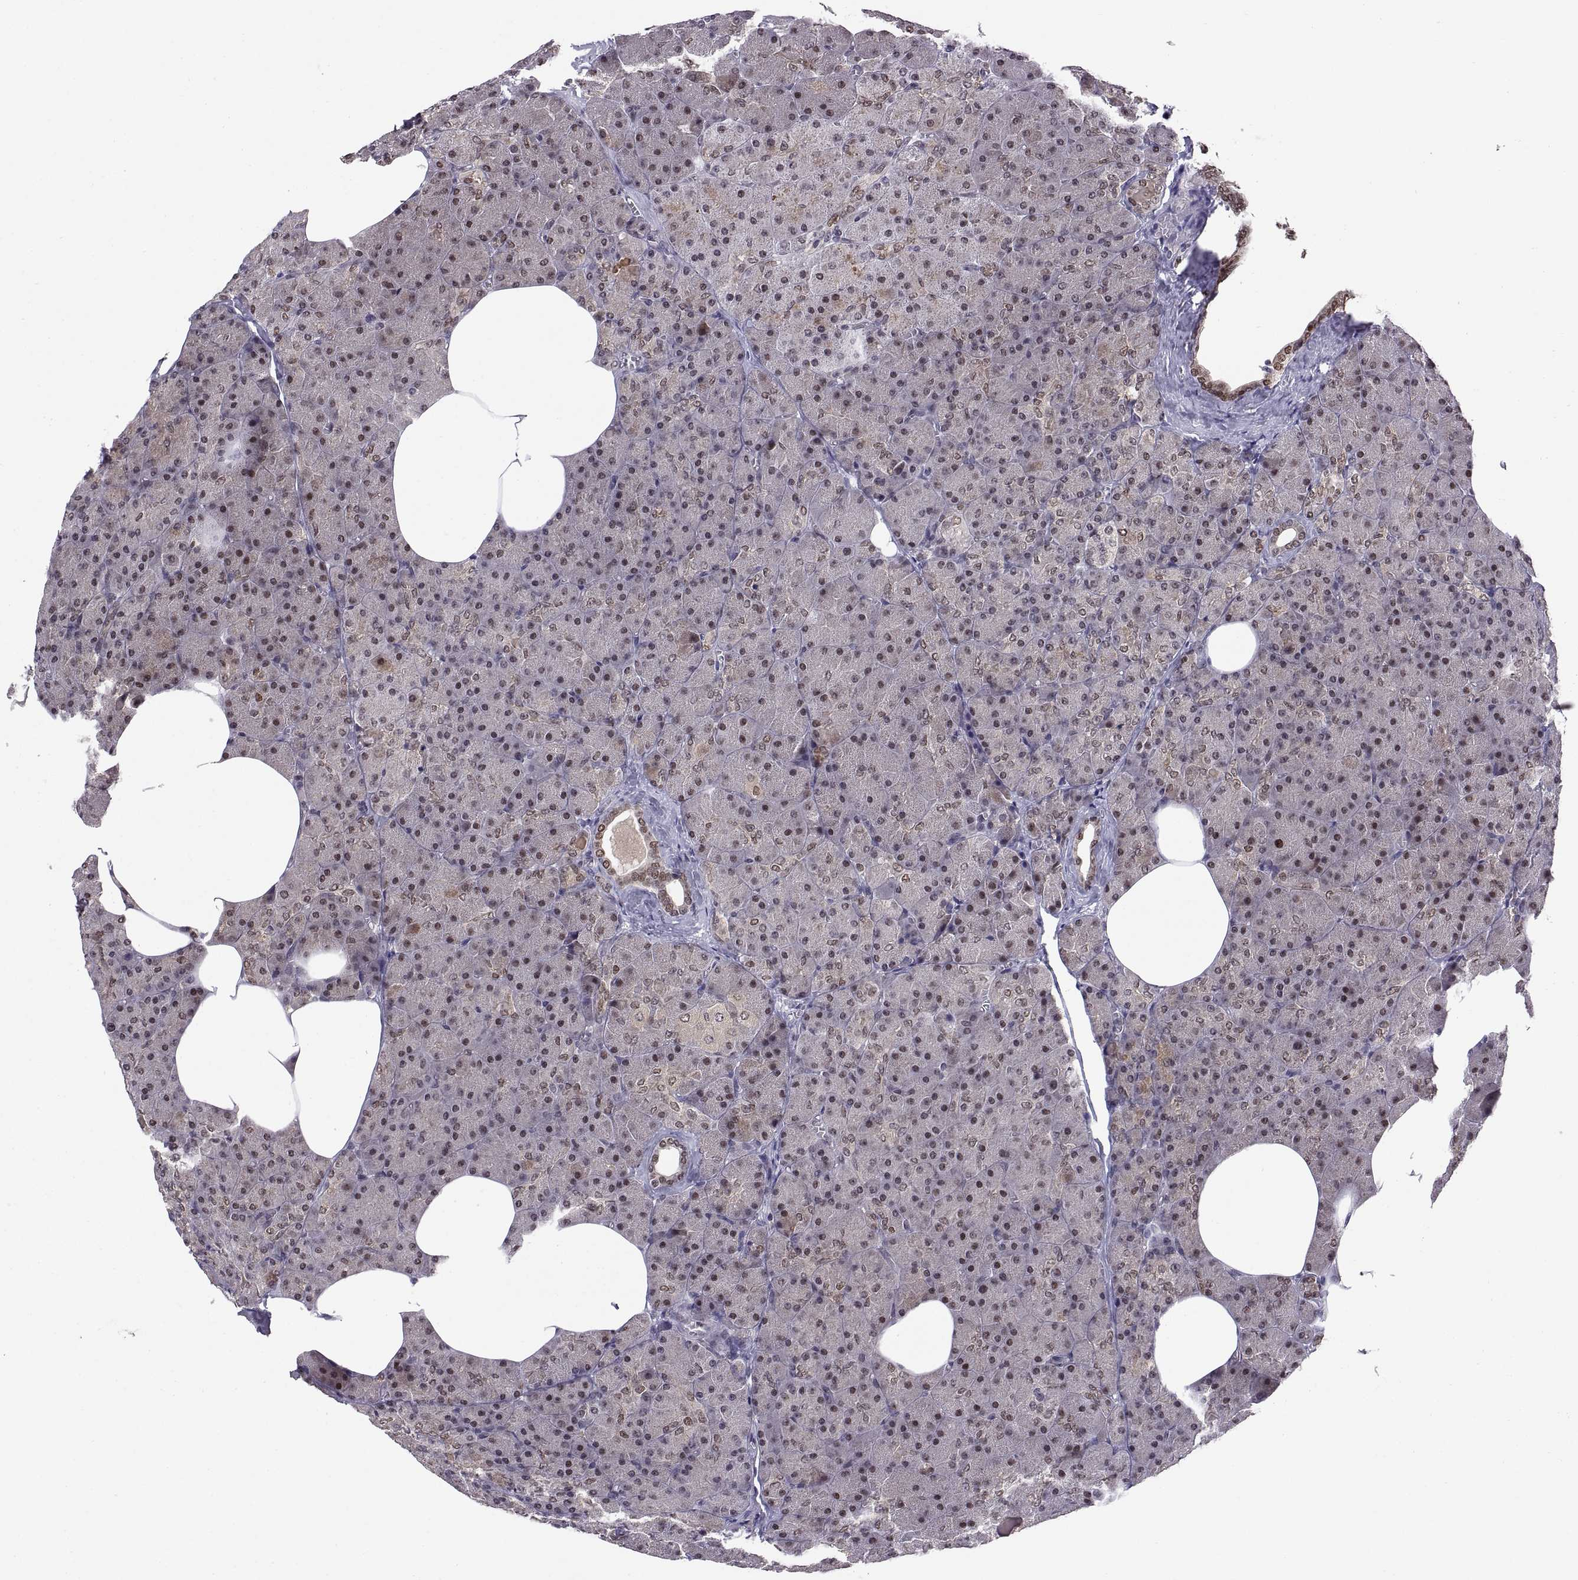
{"staining": {"intensity": "moderate", "quantity": "25%-75%", "location": "nuclear"}, "tissue": "pancreas", "cell_type": "Exocrine glandular cells", "image_type": "normal", "snomed": [{"axis": "morphology", "description": "Normal tissue, NOS"}, {"axis": "topography", "description": "Pancreas"}], "caption": "Protein positivity by IHC displays moderate nuclear staining in about 25%-75% of exocrine glandular cells in unremarkable pancreas.", "gene": "CHFR", "patient": {"sex": "female", "age": 45}}